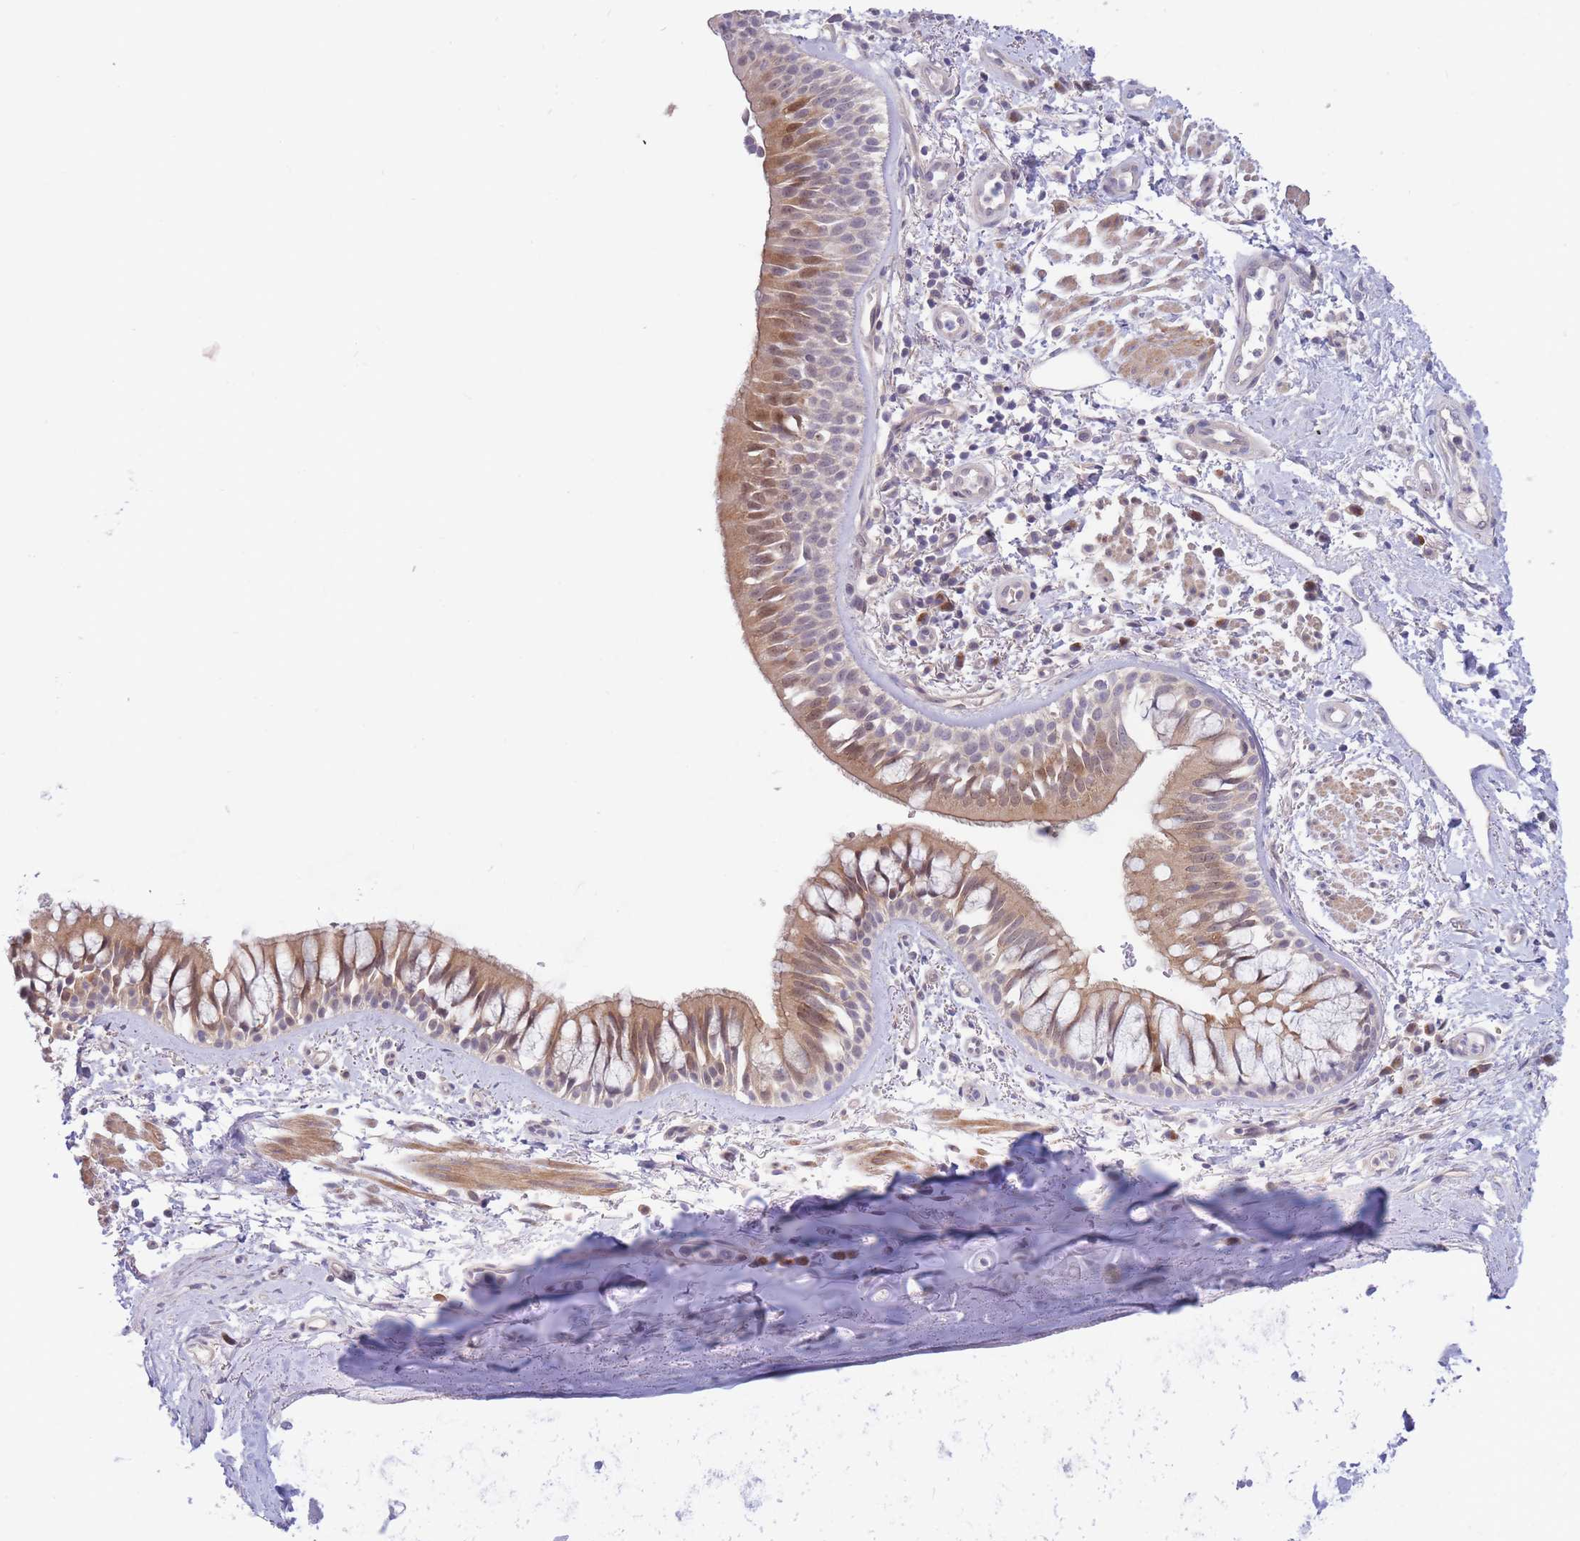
{"staining": {"intensity": "moderate", "quantity": ">75%", "location": "cytoplasmic/membranous"}, "tissue": "bronchus", "cell_type": "Respiratory epithelial cells", "image_type": "normal", "snomed": [{"axis": "morphology", "description": "Normal tissue, NOS"}, {"axis": "topography", "description": "Lymph node"}, {"axis": "topography", "description": "Cartilage tissue"}, {"axis": "topography", "description": "Bronchus"}], "caption": "Immunohistochemistry (DAB (3,3'-diaminobenzidine)) staining of benign human bronchus displays moderate cytoplasmic/membranous protein staining in approximately >75% of respiratory epithelial cells.", "gene": "APOL4", "patient": {"sex": "female", "age": 70}}